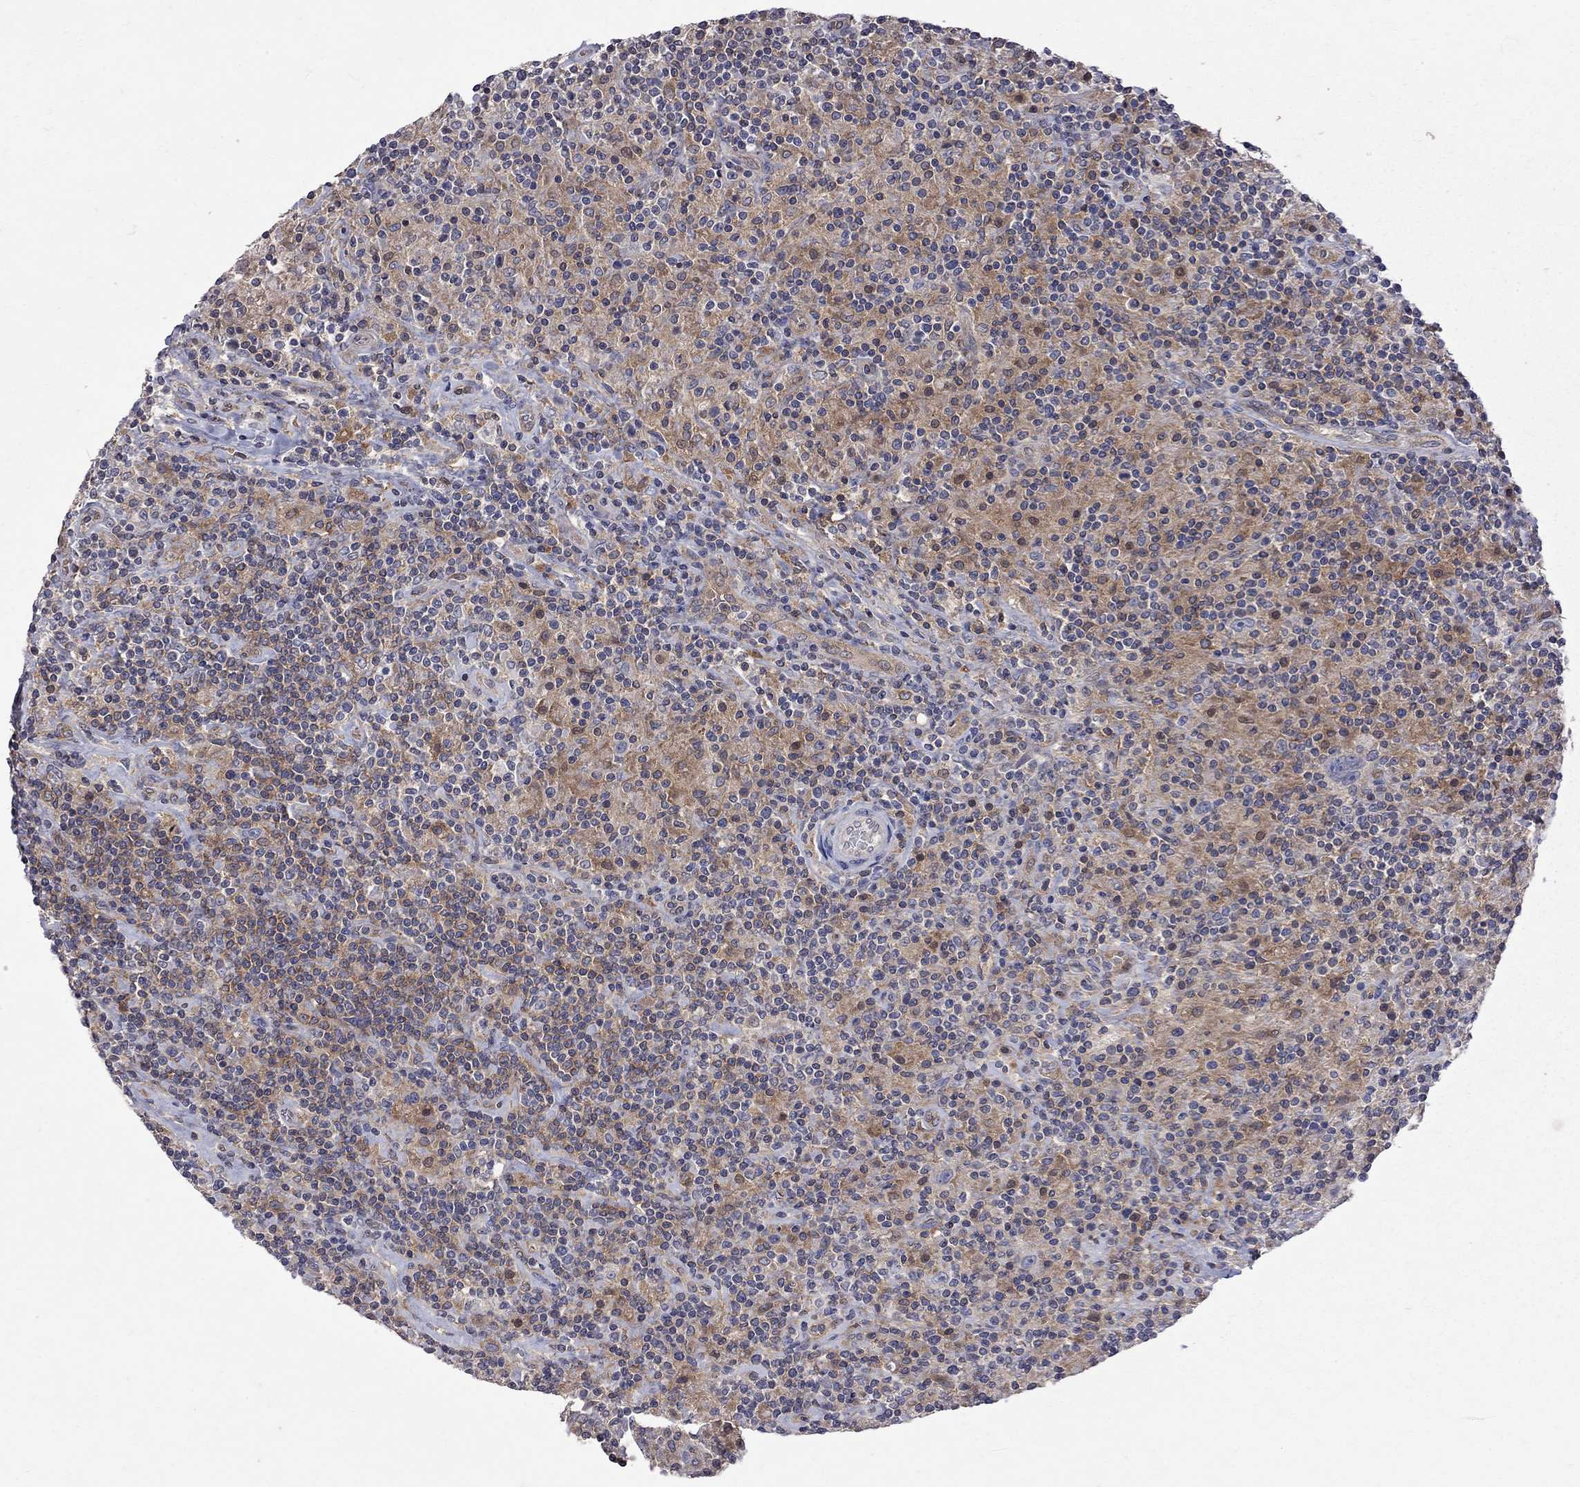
{"staining": {"intensity": "negative", "quantity": "none", "location": "none"}, "tissue": "lymphoma", "cell_type": "Tumor cells", "image_type": "cancer", "snomed": [{"axis": "morphology", "description": "Hodgkin's disease, NOS"}, {"axis": "topography", "description": "Lymph node"}], "caption": "An immunohistochemistry image of Hodgkin's disease is shown. There is no staining in tumor cells of Hodgkin's disease.", "gene": "ABI3", "patient": {"sex": "male", "age": 70}}